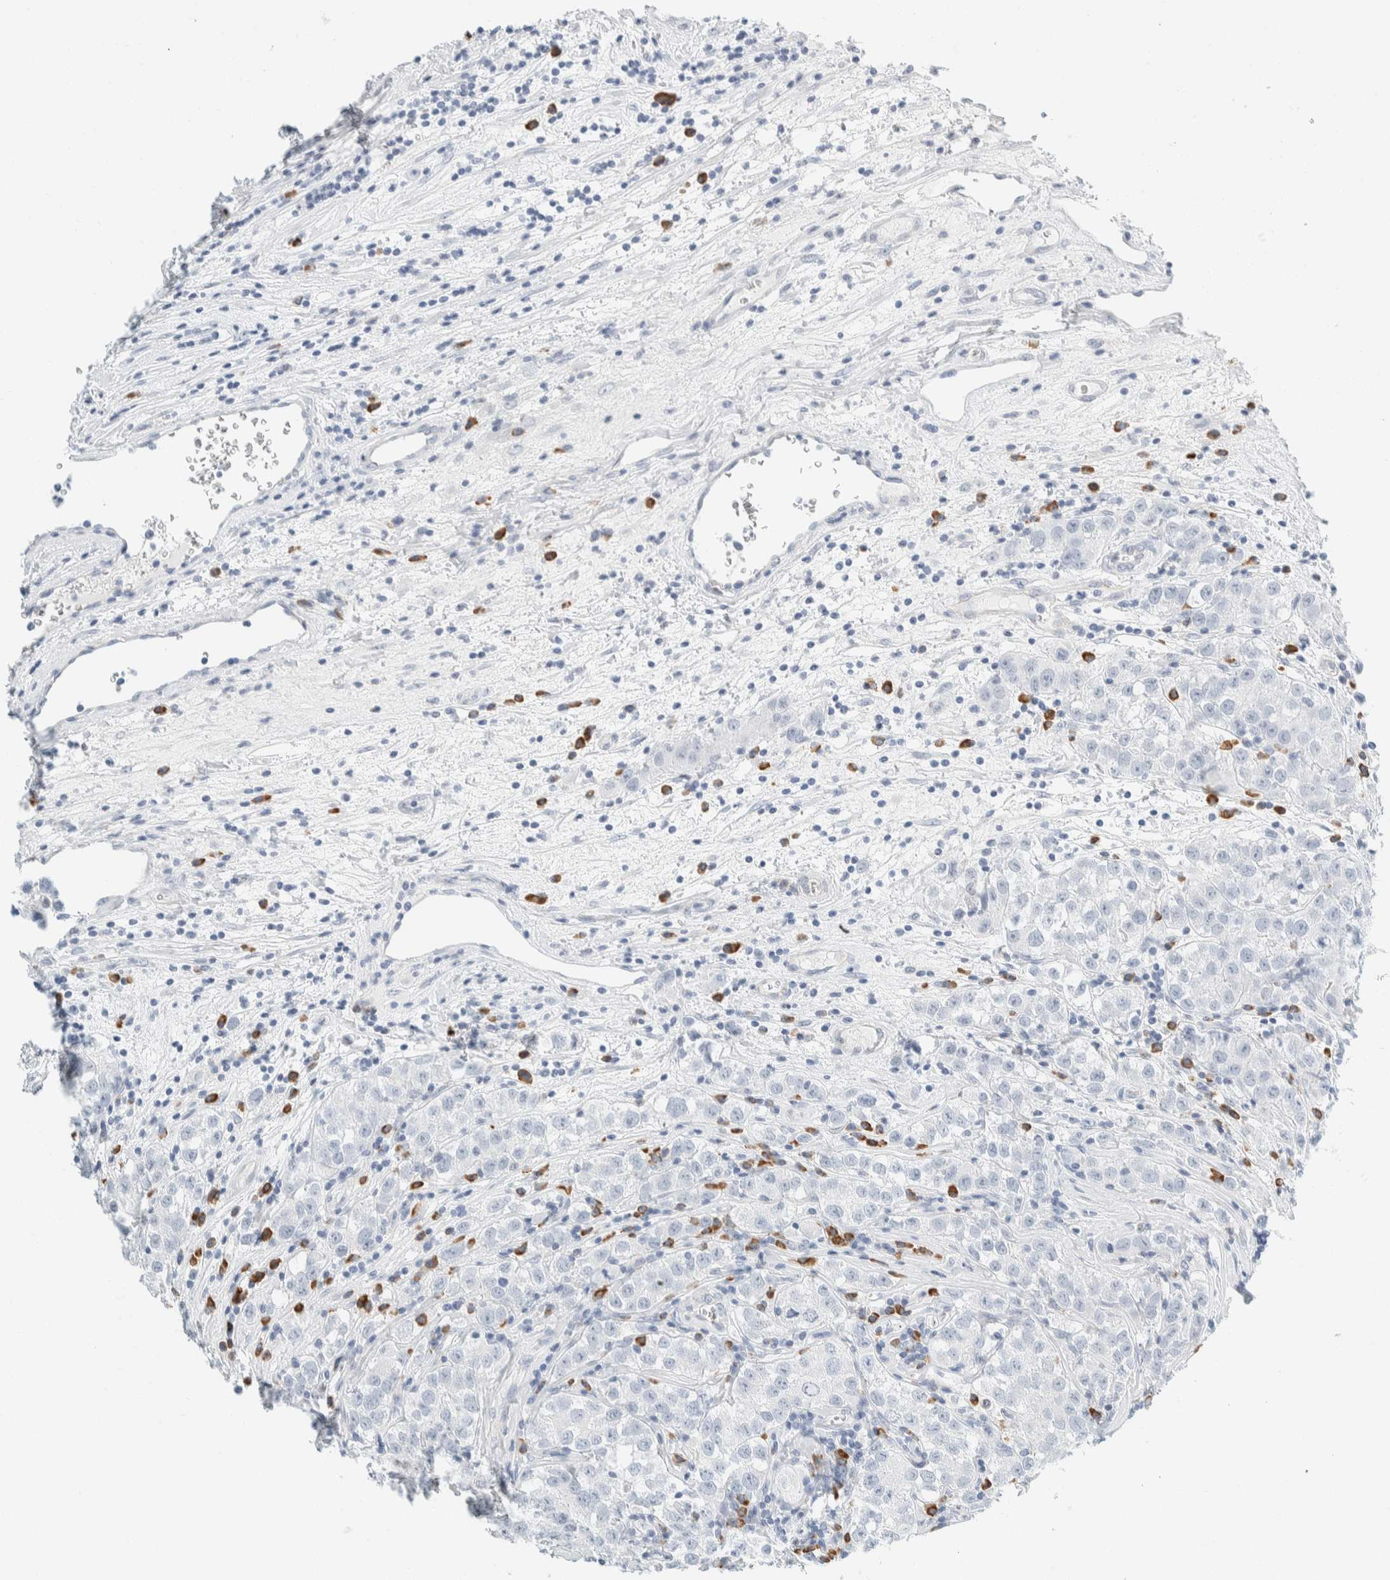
{"staining": {"intensity": "negative", "quantity": "none", "location": "none"}, "tissue": "testis cancer", "cell_type": "Tumor cells", "image_type": "cancer", "snomed": [{"axis": "morphology", "description": "Seminoma, NOS"}, {"axis": "morphology", "description": "Carcinoma, Embryonal, NOS"}, {"axis": "topography", "description": "Testis"}], "caption": "The immunohistochemistry (IHC) photomicrograph has no significant expression in tumor cells of seminoma (testis) tissue. (Brightfield microscopy of DAB (3,3'-diaminobenzidine) immunohistochemistry at high magnification).", "gene": "ARHGAP27", "patient": {"sex": "male", "age": 43}}